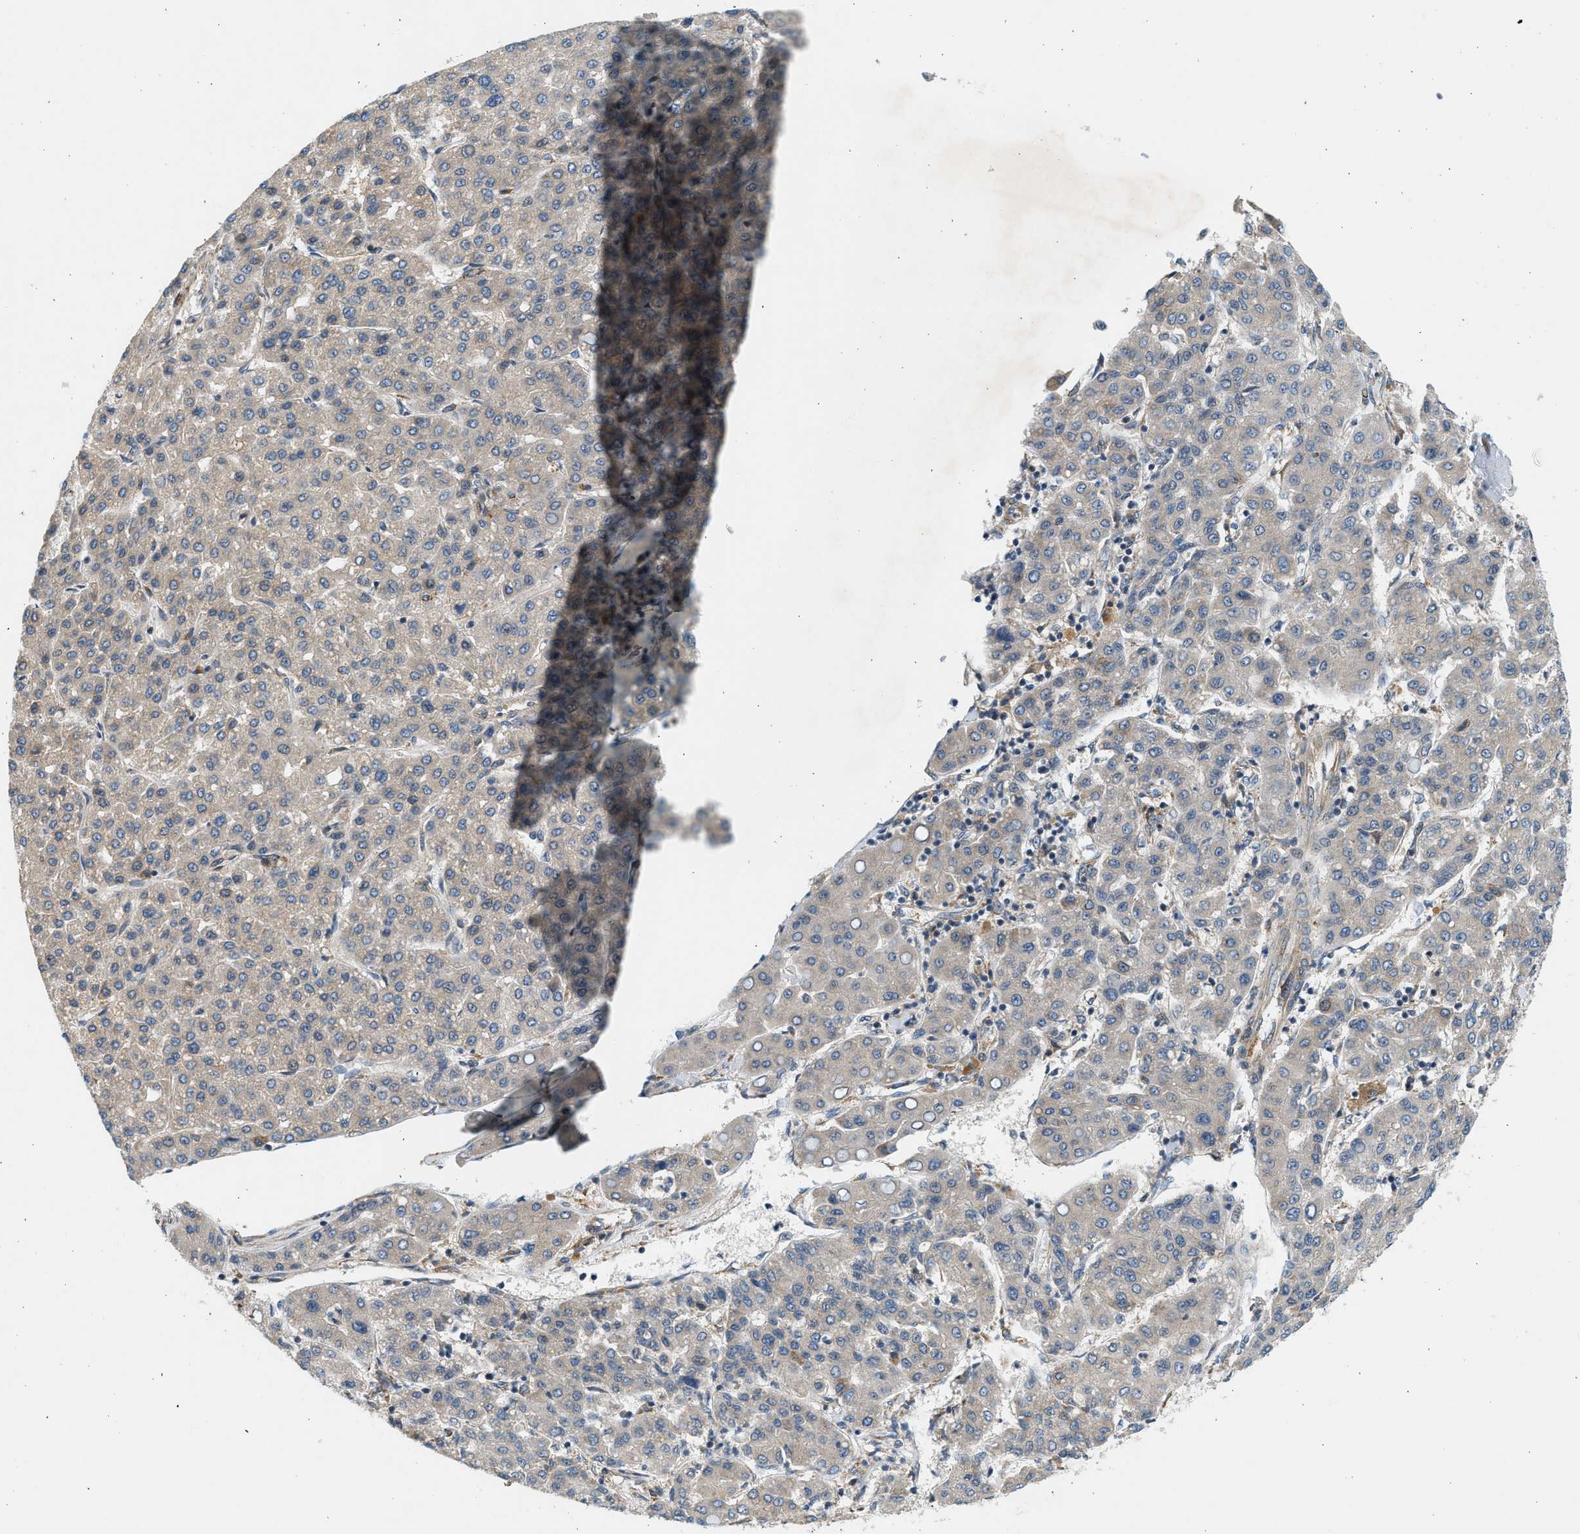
{"staining": {"intensity": "weak", "quantity": "<25%", "location": "cytoplasmic/membranous"}, "tissue": "liver cancer", "cell_type": "Tumor cells", "image_type": "cancer", "snomed": [{"axis": "morphology", "description": "Carcinoma, Hepatocellular, NOS"}, {"axis": "topography", "description": "Liver"}], "caption": "Immunohistochemistry (IHC) of human liver cancer shows no expression in tumor cells. (DAB (3,3'-diaminobenzidine) immunohistochemistry with hematoxylin counter stain).", "gene": "KDELR2", "patient": {"sex": "male", "age": 65}}